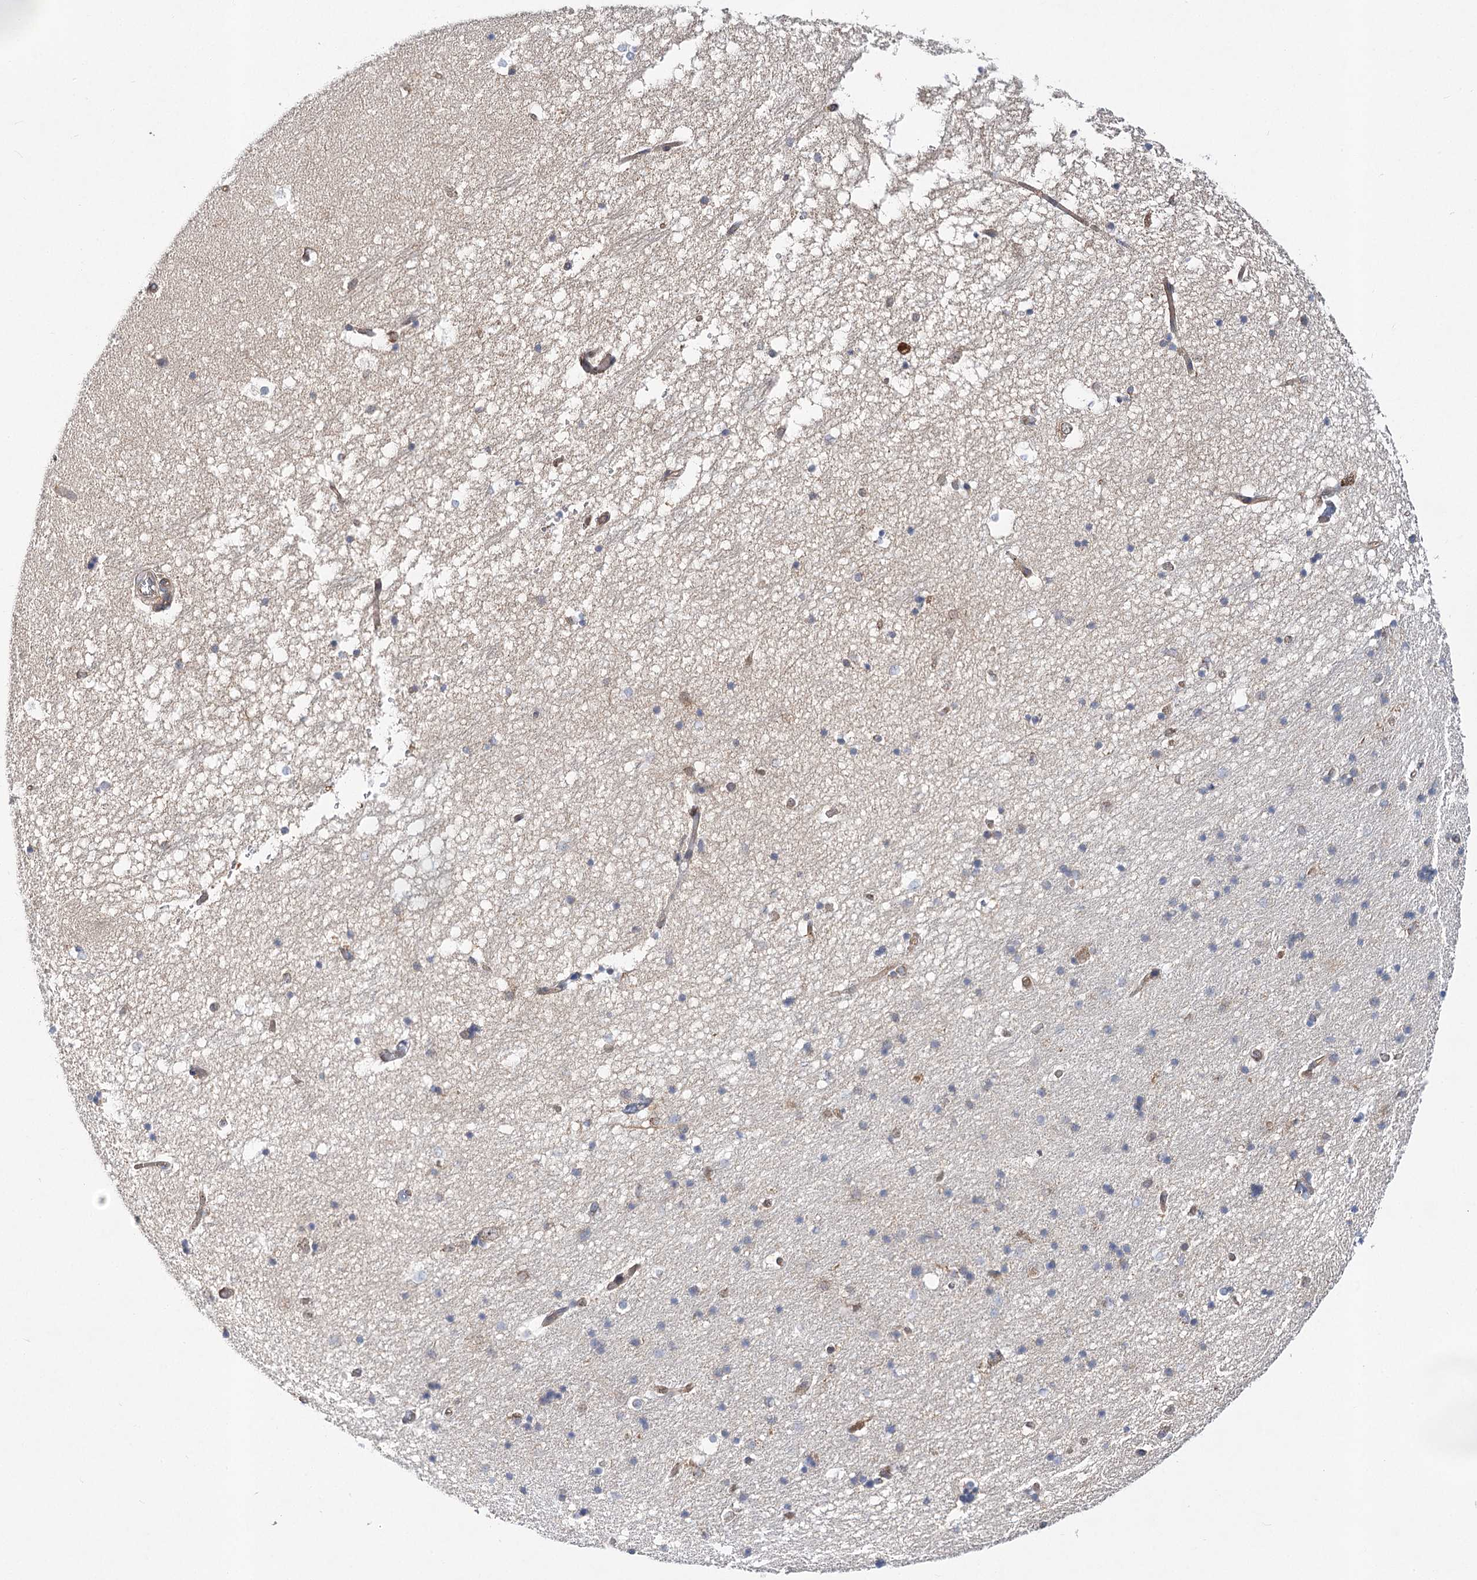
{"staining": {"intensity": "negative", "quantity": "none", "location": "none"}, "tissue": "hippocampus", "cell_type": "Glial cells", "image_type": "normal", "snomed": [{"axis": "morphology", "description": "Normal tissue, NOS"}, {"axis": "topography", "description": "Hippocampus"}], "caption": "Immunohistochemical staining of unremarkable hippocampus displays no significant positivity in glial cells. (DAB (3,3'-diaminobenzidine) IHC with hematoxylin counter stain).", "gene": "ABRAXAS2", "patient": {"sex": "male", "age": 45}}